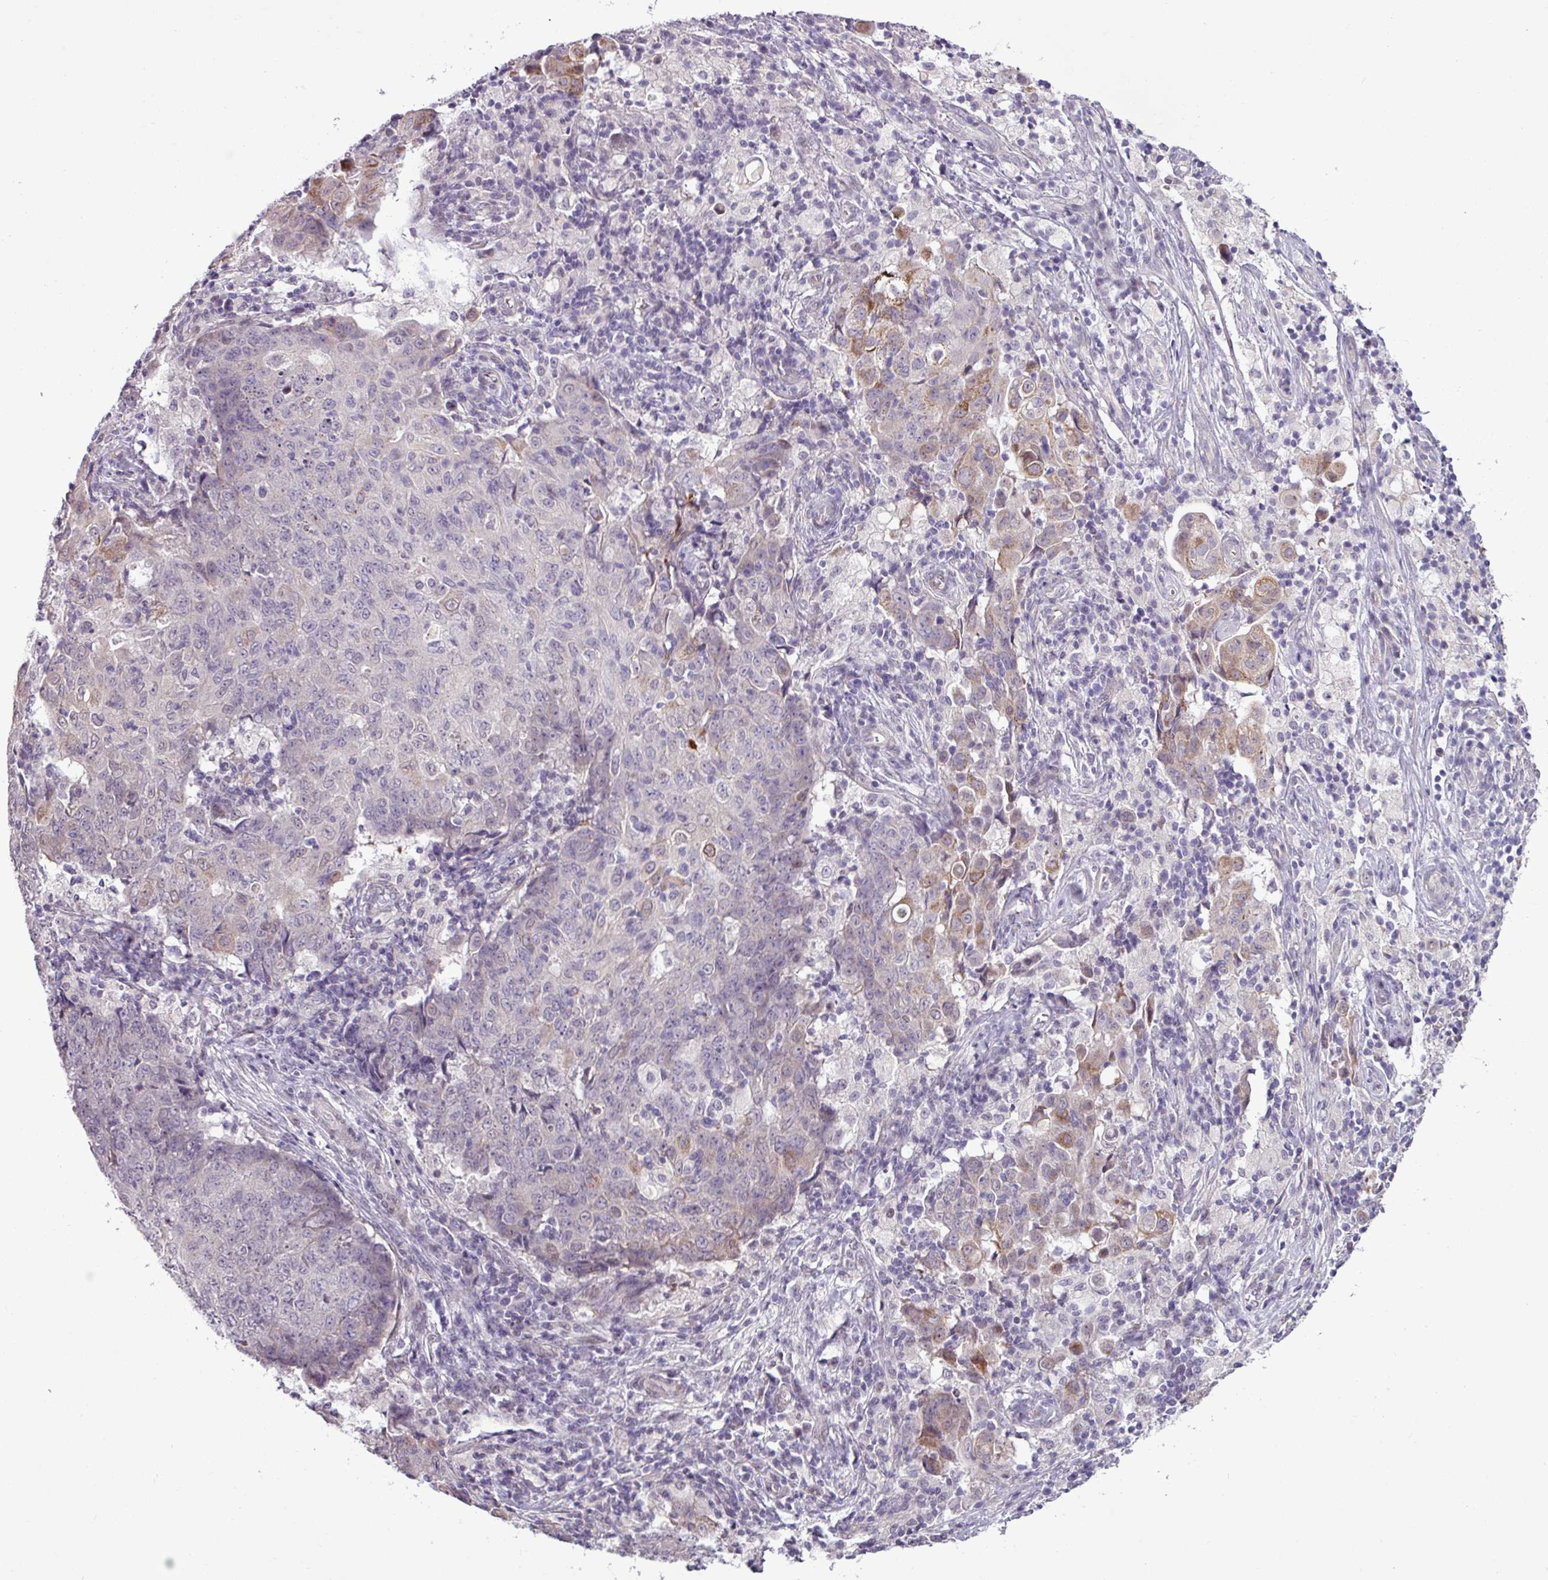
{"staining": {"intensity": "weak", "quantity": "<25%", "location": "cytoplasmic/membranous"}, "tissue": "ovarian cancer", "cell_type": "Tumor cells", "image_type": "cancer", "snomed": [{"axis": "morphology", "description": "Carcinoma, endometroid"}, {"axis": "topography", "description": "Ovary"}], "caption": "High magnification brightfield microscopy of ovarian cancer (endometroid carcinoma) stained with DAB (3,3'-diaminobenzidine) (brown) and counterstained with hematoxylin (blue): tumor cells show no significant expression. (DAB immunohistochemistry visualized using brightfield microscopy, high magnification).", "gene": "GPT2", "patient": {"sex": "female", "age": 42}}